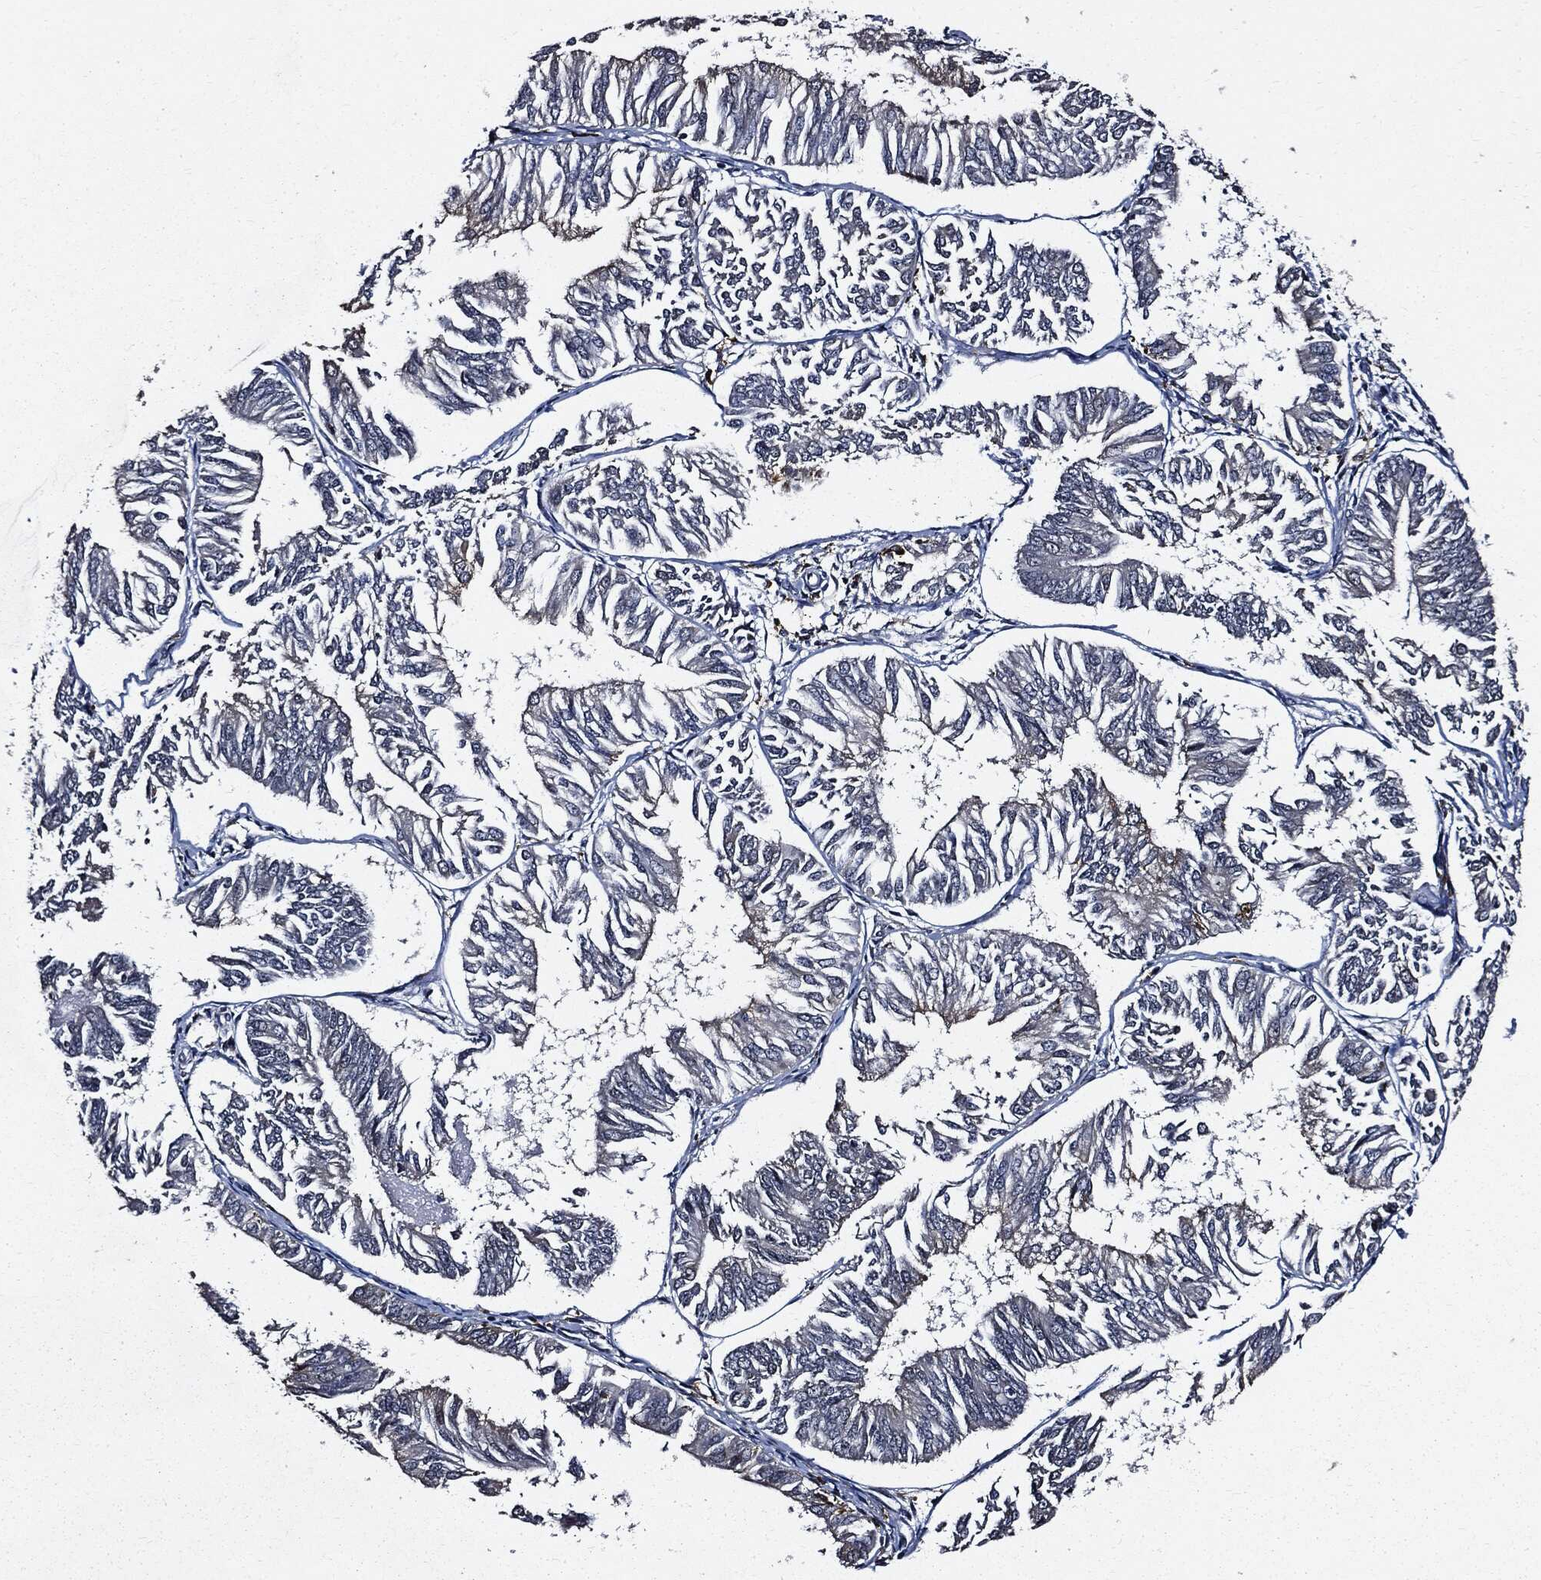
{"staining": {"intensity": "negative", "quantity": "none", "location": "none"}, "tissue": "endometrial cancer", "cell_type": "Tumor cells", "image_type": "cancer", "snomed": [{"axis": "morphology", "description": "Adenocarcinoma, NOS"}, {"axis": "topography", "description": "Endometrium"}], "caption": "Endometrial adenocarcinoma stained for a protein using immunohistochemistry displays no positivity tumor cells.", "gene": "SUGT1", "patient": {"sex": "female", "age": 58}}